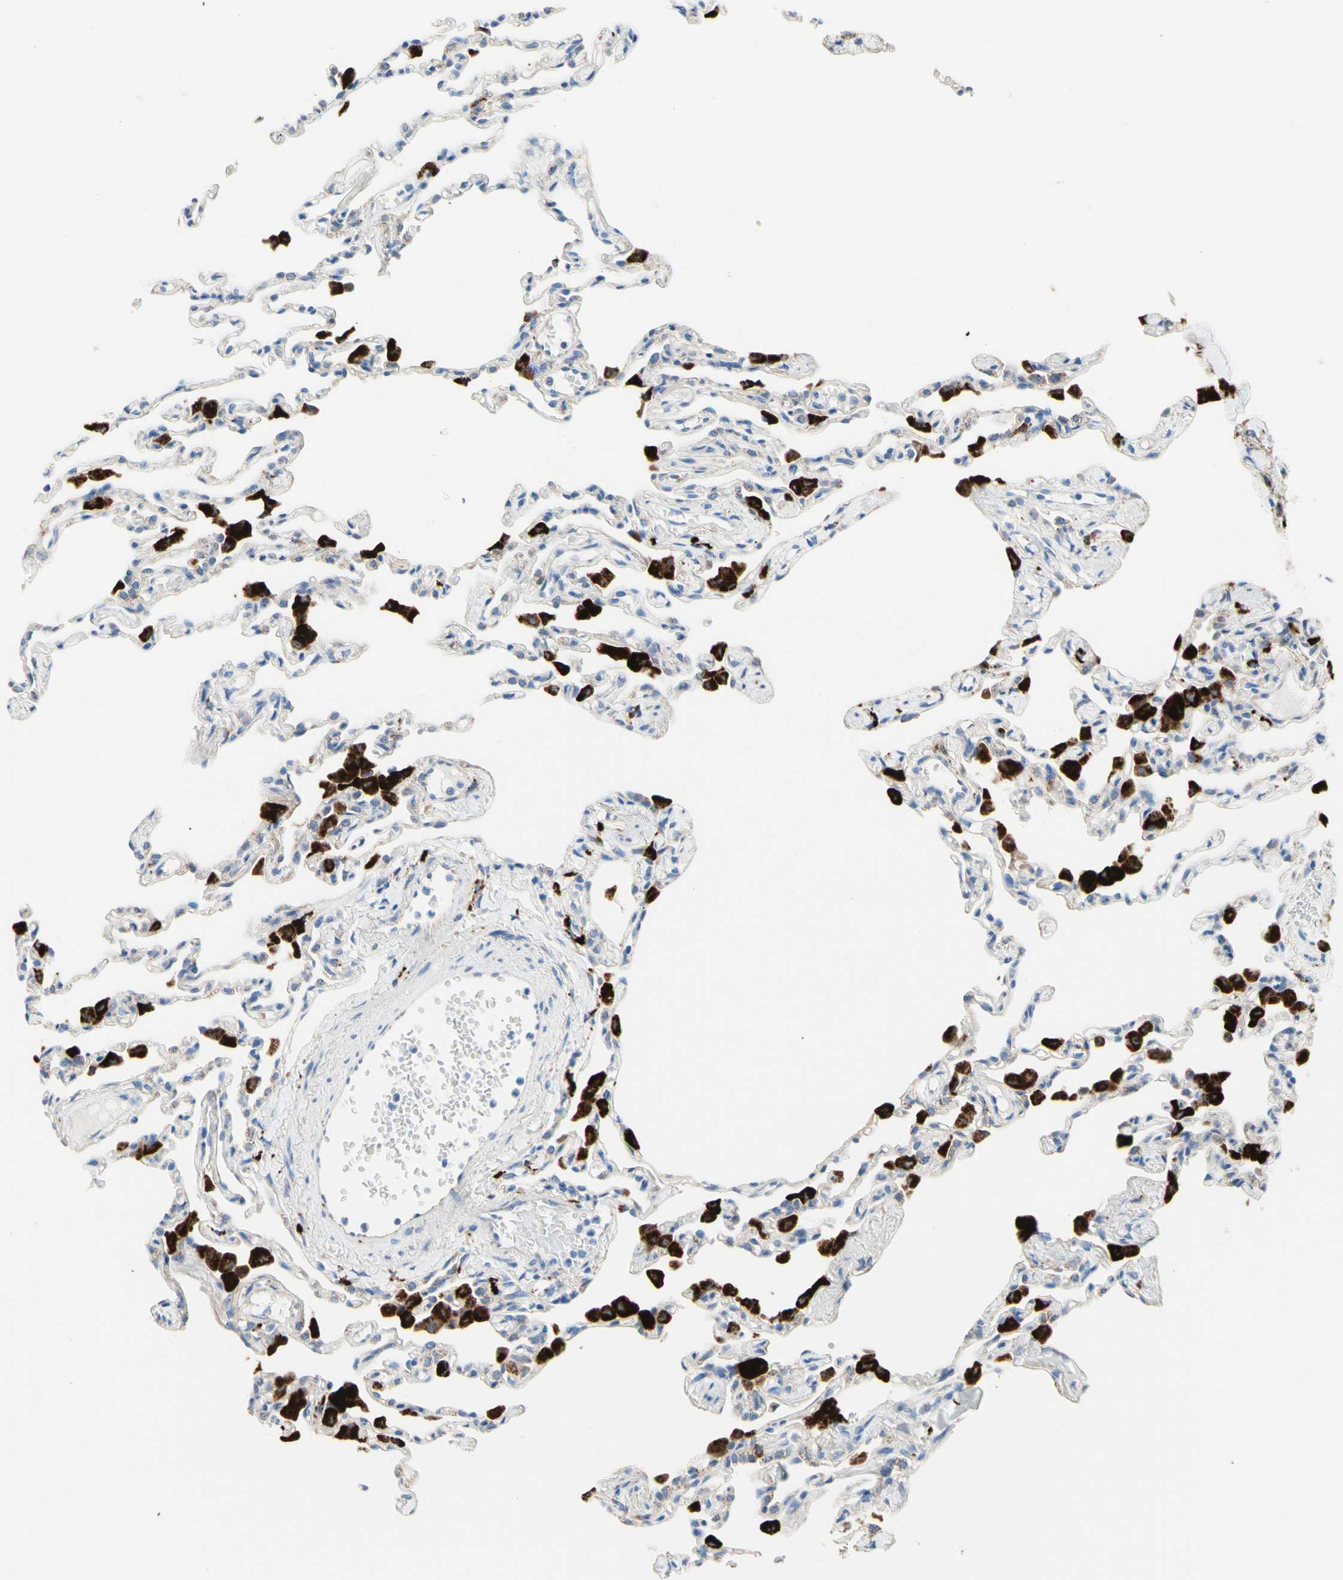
{"staining": {"intensity": "negative", "quantity": "none", "location": "none"}, "tissue": "lung", "cell_type": "Alveolar cells", "image_type": "normal", "snomed": [{"axis": "morphology", "description": "Normal tissue, NOS"}, {"axis": "topography", "description": "Lung"}], "caption": "IHC image of unremarkable lung: human lung stained with DAB displays no significant protein staining in alveolar cells.", "gene": "URB2", "patient": {"sex": "female", "age": 49}}